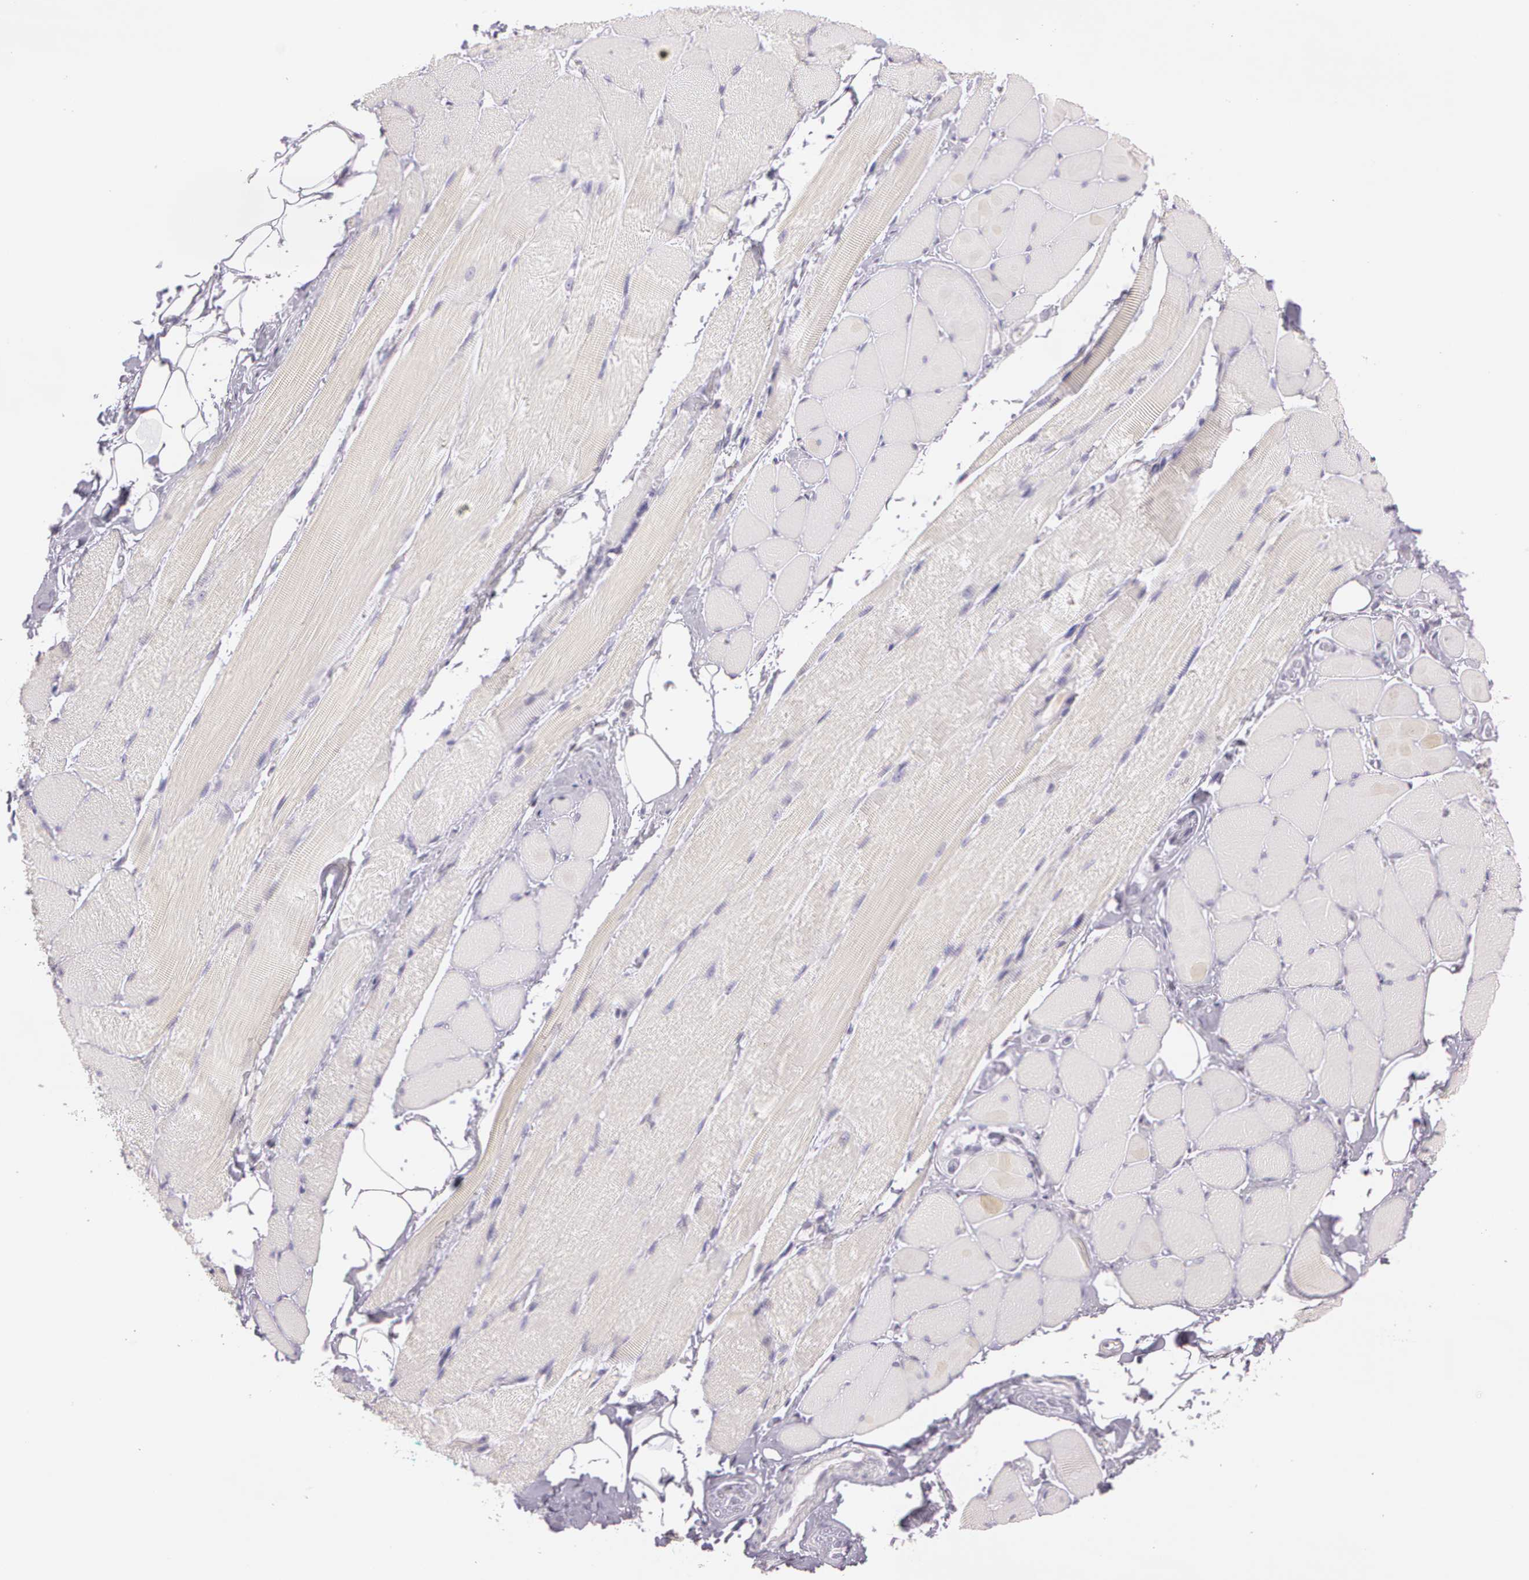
{"staining": {"intensity": "negative", "quantity": "none", "location": "none"}, "tissue": "adipose tissue", "cell_type": "Adipocytes", "image_type": "normal", "snomed": [{"axis": "morphology", "description": "Normal tissue, NOS"}, {"axis": "topography", "description": "Skeletal muscle"}, {"axis": "topography", "description": "Peripheral nerve tissue"}], "caption": "IHC micrograph of unremarkable human adipose tissue stained for a protein (brown), which displays no staining in adipocytes. Nuclei are stained in blue.", "gene": "OTC", "patient": {"sex": "female", "age": 84}}